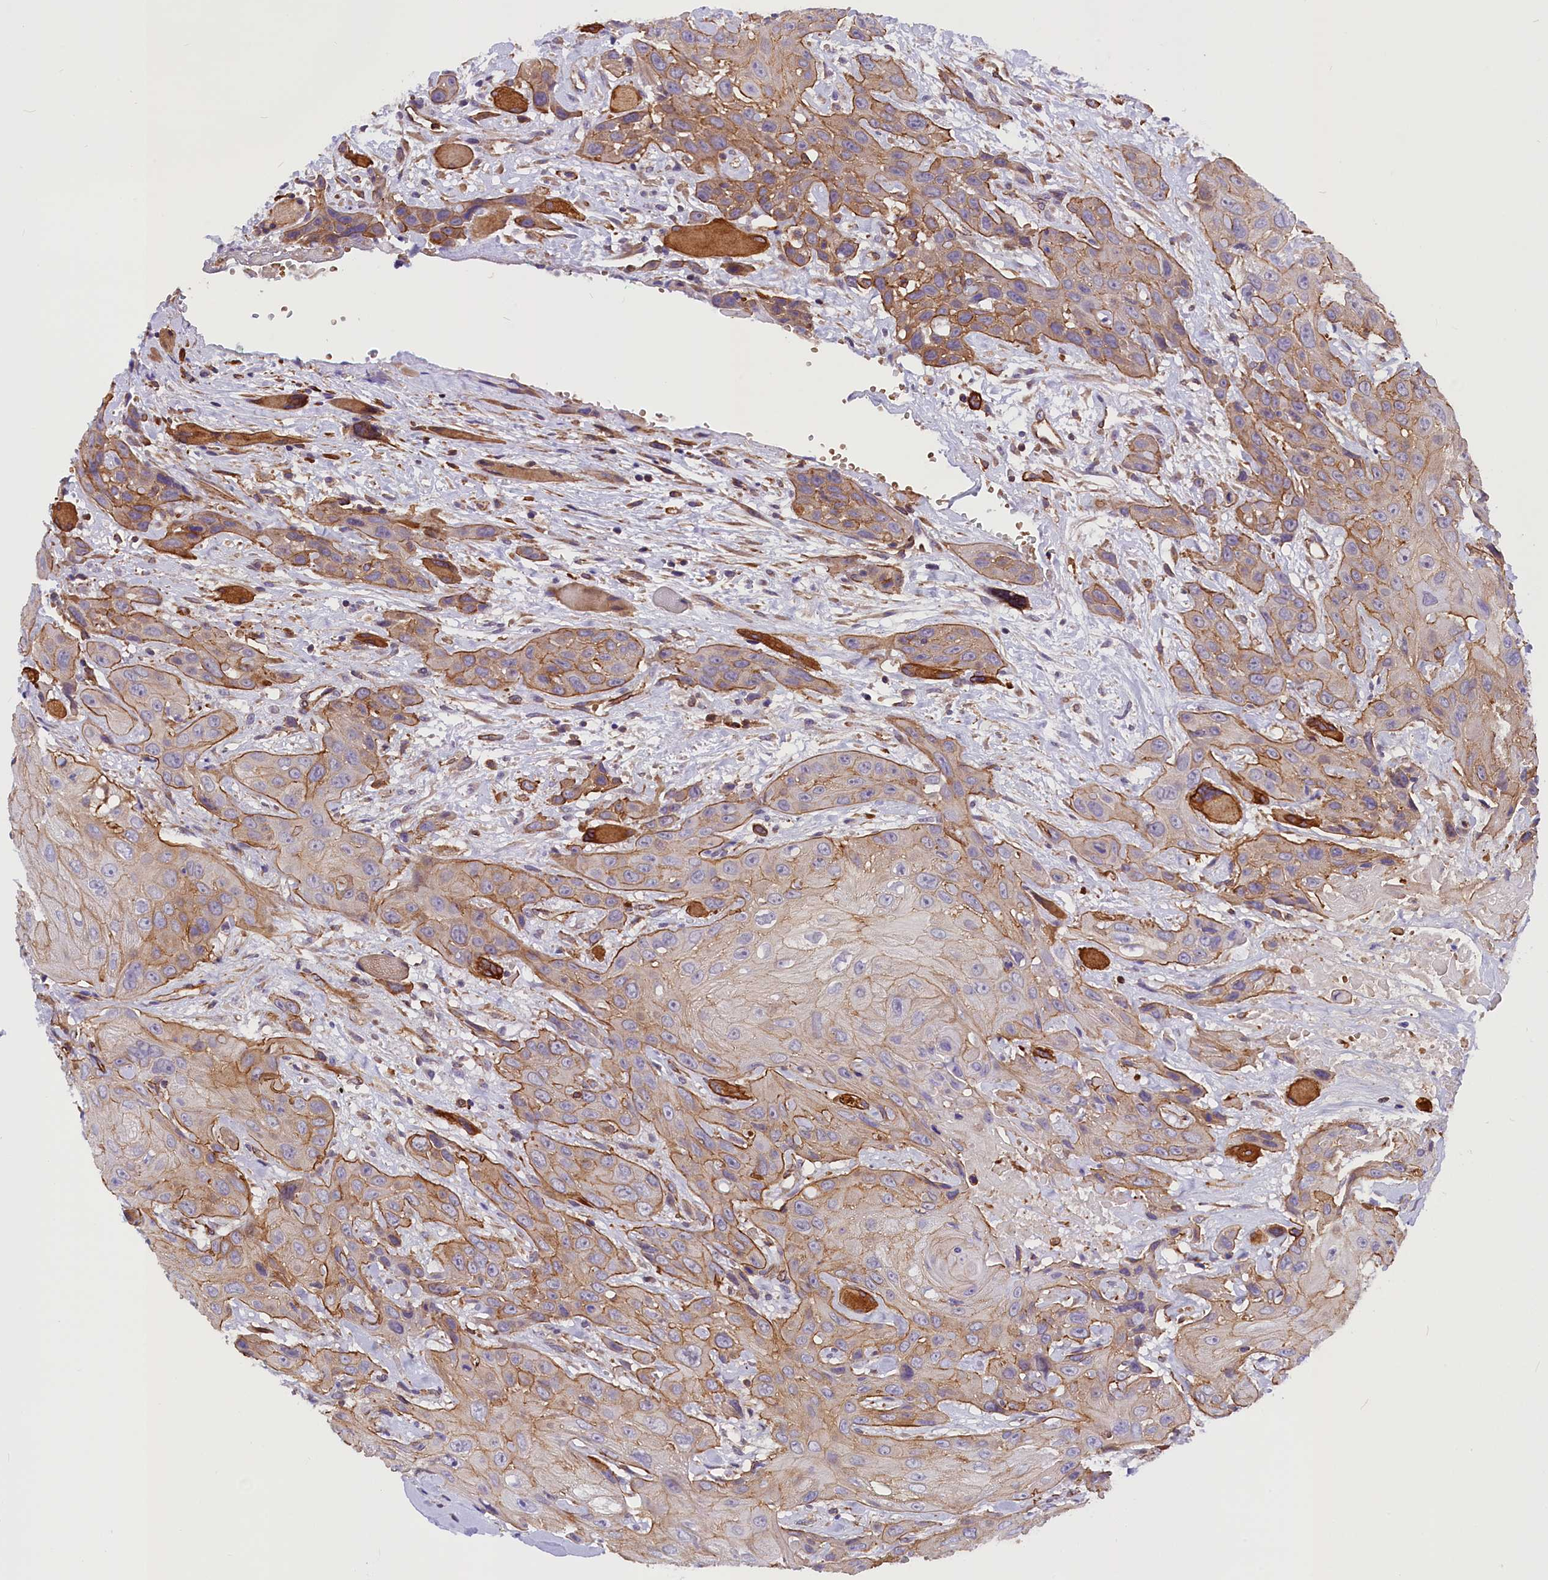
{"staining": {"intensity": "moderate", "quantity": "25%-75%", "location": "cytoplasmic/membranous"}, "tissue": "head and neck cancer", "cell_type": "Tumor cells", "image_type": "cancer", "snomed": [{"axis": "morphology", "description": "Squamous cell carcinoma, NOS"}, {"axis": "topography", "description": "Head-Neck"}], "caption": "DAB immunohistochemical staining of human squamous cell carcinoma (head and neck) exhibits moderate cytoplasmic/membranous protein positivity in about 25%-75% of tumor cells.", "gene": "MED20", "patient": {"sex": "male", "age": 81}}